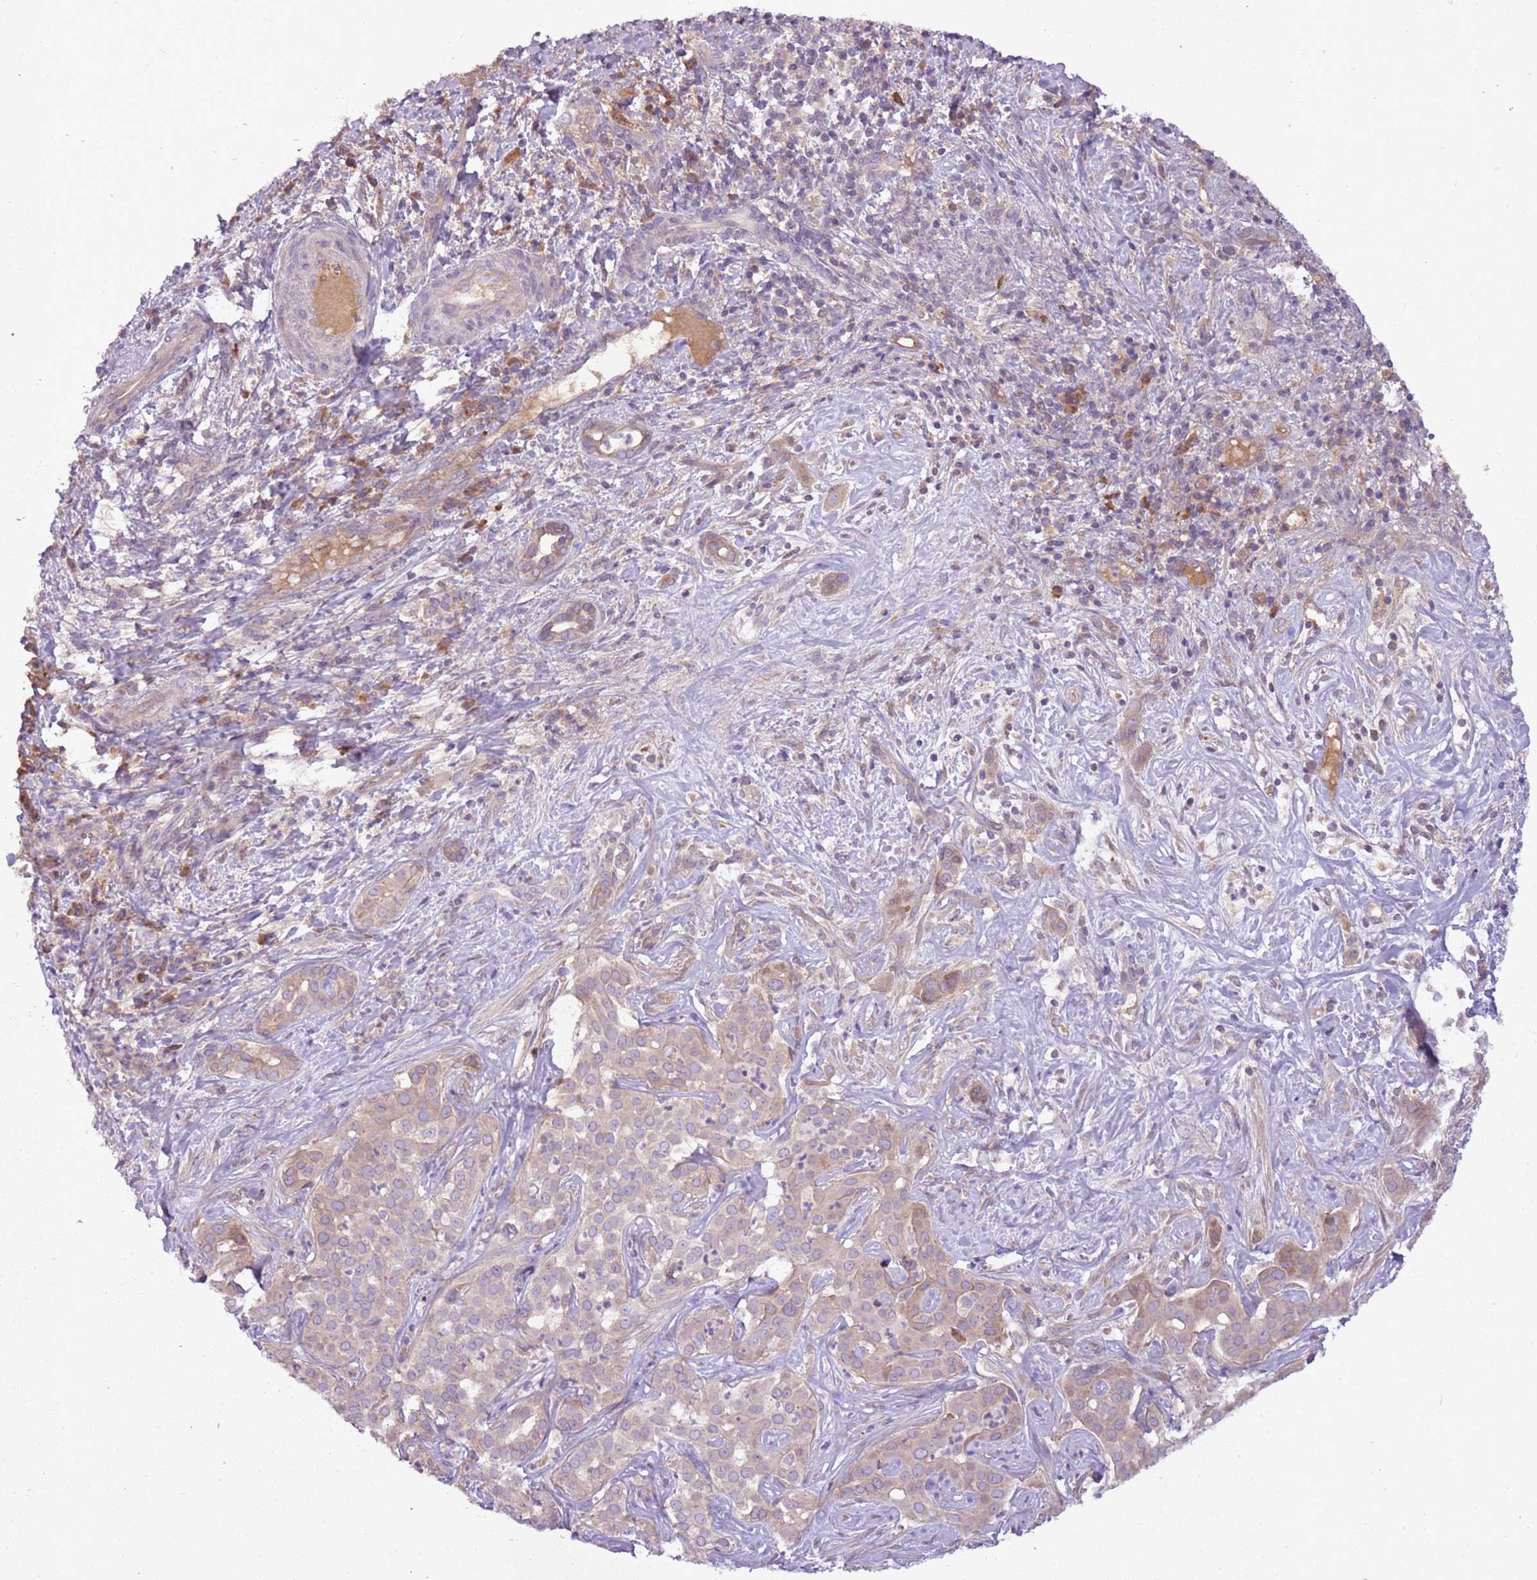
{"staining": {"intensity": "weak", "quantity": "<25%", "location": "cytoplasmic/membranous"}, "tissue": "liver cancer", "cell_type": "Tumor cells", "image_type": "cancer", "snomed": [{"axis": "morphology", "description": "Cholangiocarcinoma"}, {"axis": "topography", "description": "Liver"}], "caption": "The IHC histopathology image has no significant expression in tumor cells of liver cholangiocarcinoma tissue. The staining was performed using DAB to visualize the protein expression in brown, while the nuclei were stained in blue with hematoxylin (Magnification: 20x).", "gene": "ANKRD24", "patient": {"sex": "male", "age": 67}}